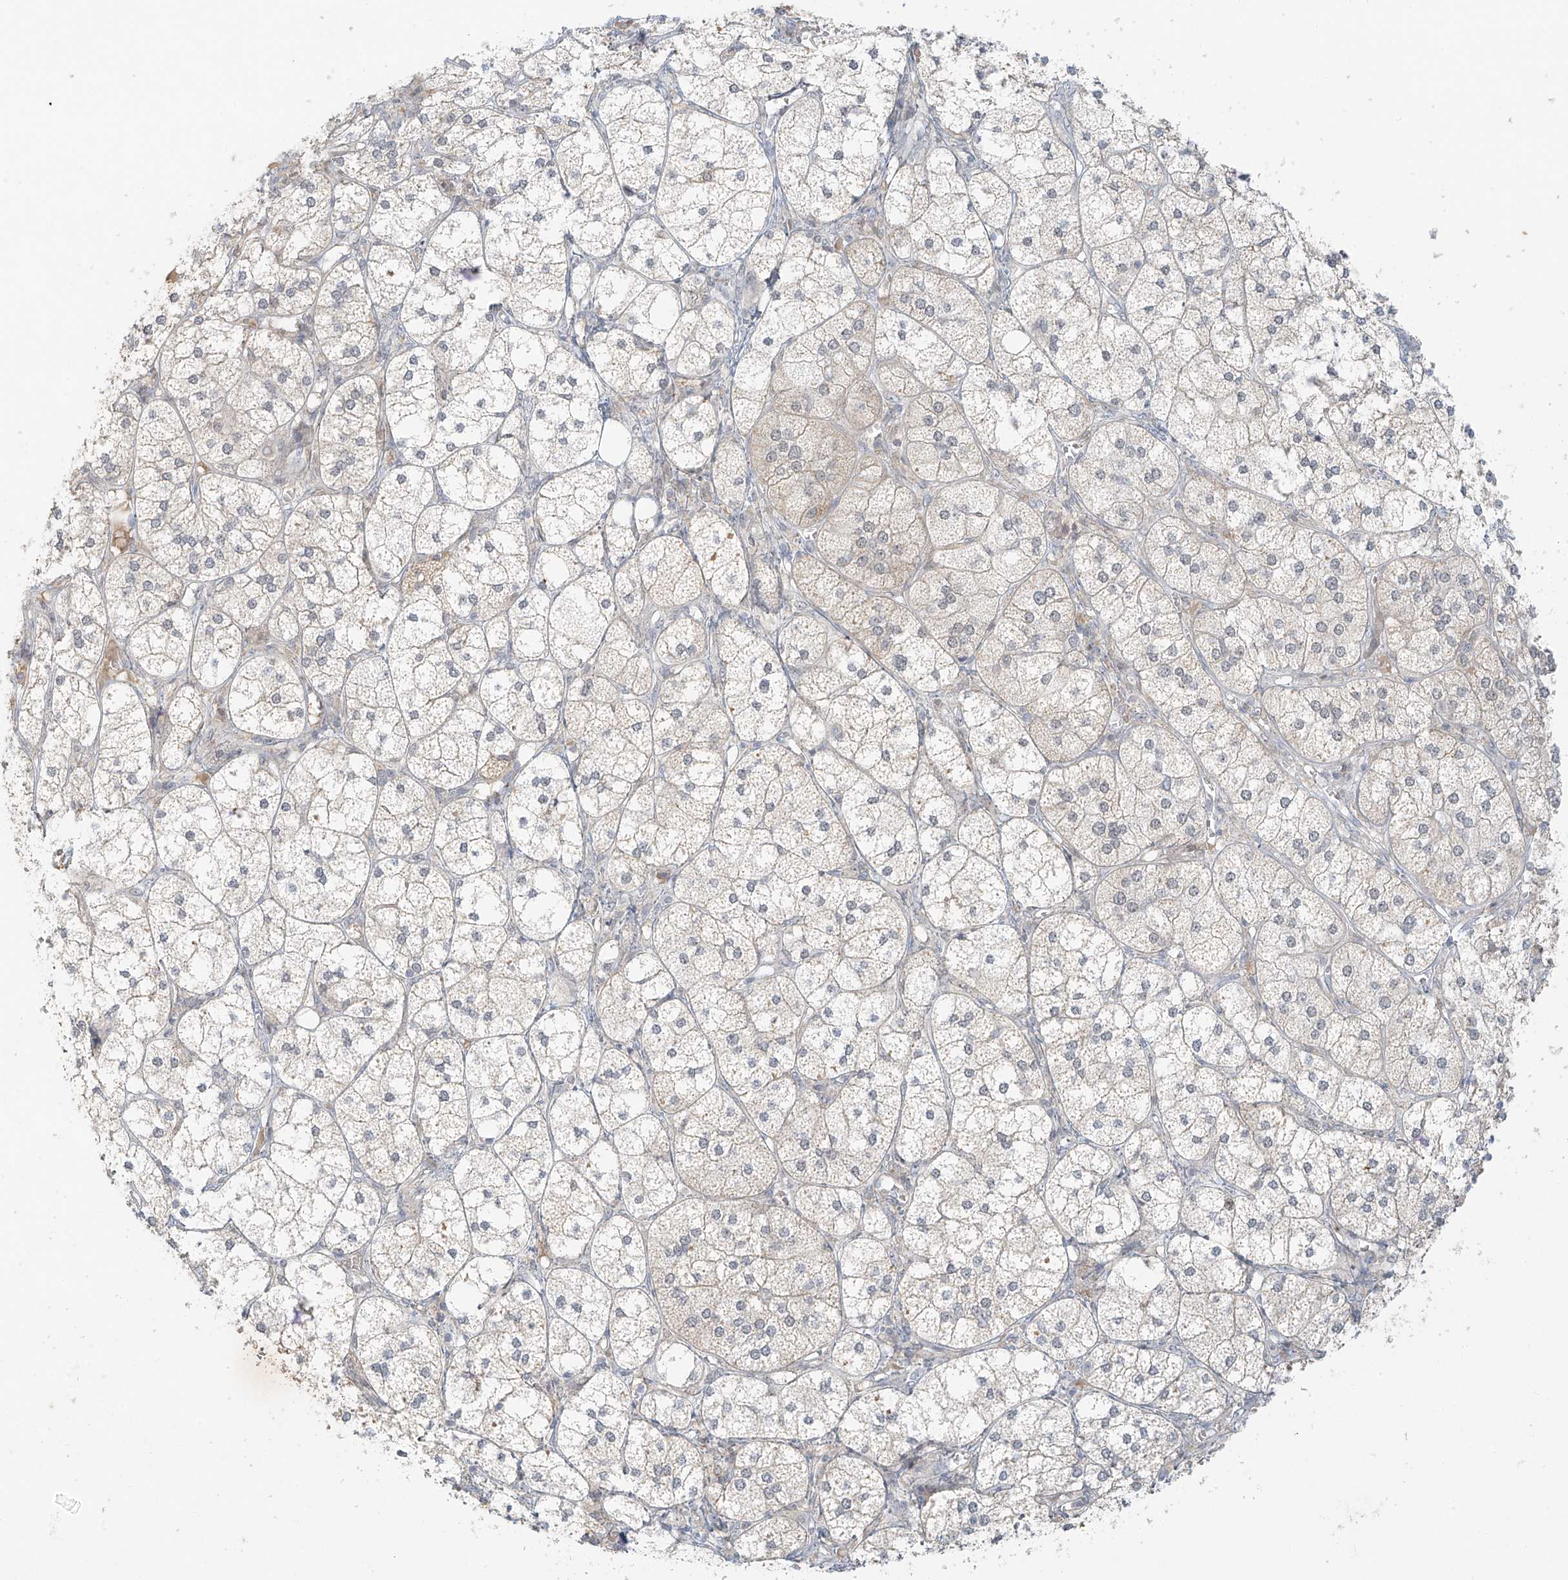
{"staining": {"intensity": "weak", "quantity": "25%-75%", "location": "cytoplasmic/membranous"}, "tissue": "adrenal gland", "cell_type": "Glandular cells", "image_type": "normal", "snomed": [{"axis": "morphology", "description": "Normal tissue, NOS"}, {"axis": "topography", "description": "Adrenal gland"}], "caption": "Protein expression analysis of benign adrenal gland exhibits weak cytoplasmic/membranous expression in approximately 25%-75% of glandular cells. The staining was performed using DAB, with brown indicating positive protein expression. Nuclei are stained blue with hematoxylin.", "gene": "MIPEP", "patient": {"sex": "female", "age": 61}}